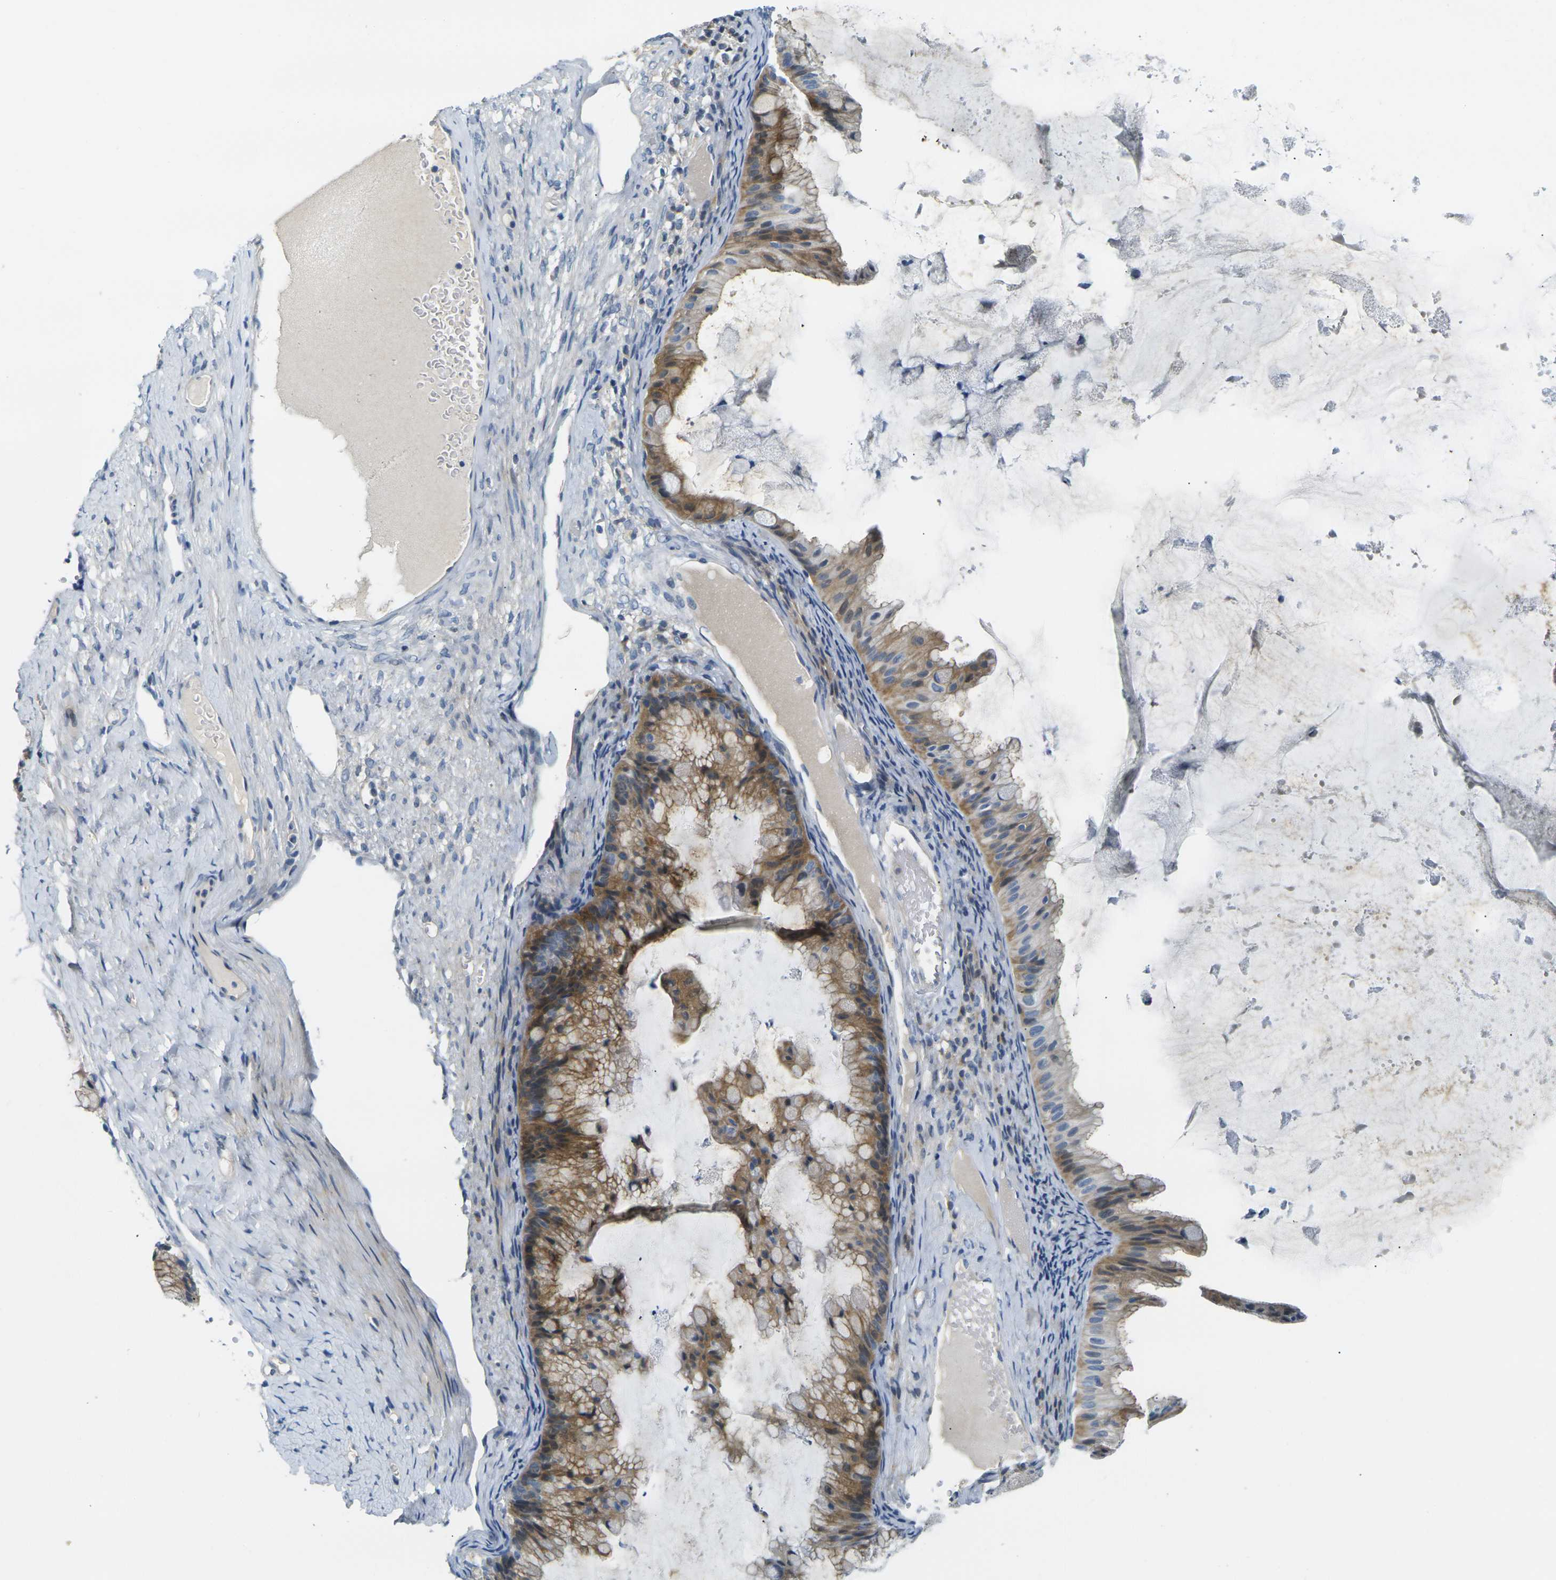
{"staining": {"intensity": "moderate", "quantity": ">75%", "location": "cytoplasmic/membranous"}, "tissue": "ovarian cancer", "cell_type": "Tumor cells", "image_type": "cancer", "snomed": [{"axis": "morphology", "description": "Cystadenocarcinoma, mucinous, NOS"}, {"axis": "topography", "description": "Ovary"}], "caption": "Tumor cells reveal medium levels of moderate cytoplasmic/membranous positivity in about >75% of cells in human ovarian cancer (mucinous cystadenocarcinoma).", "gene": "SHISAL2B", "patient": {"sex": "female", "age": 61}}